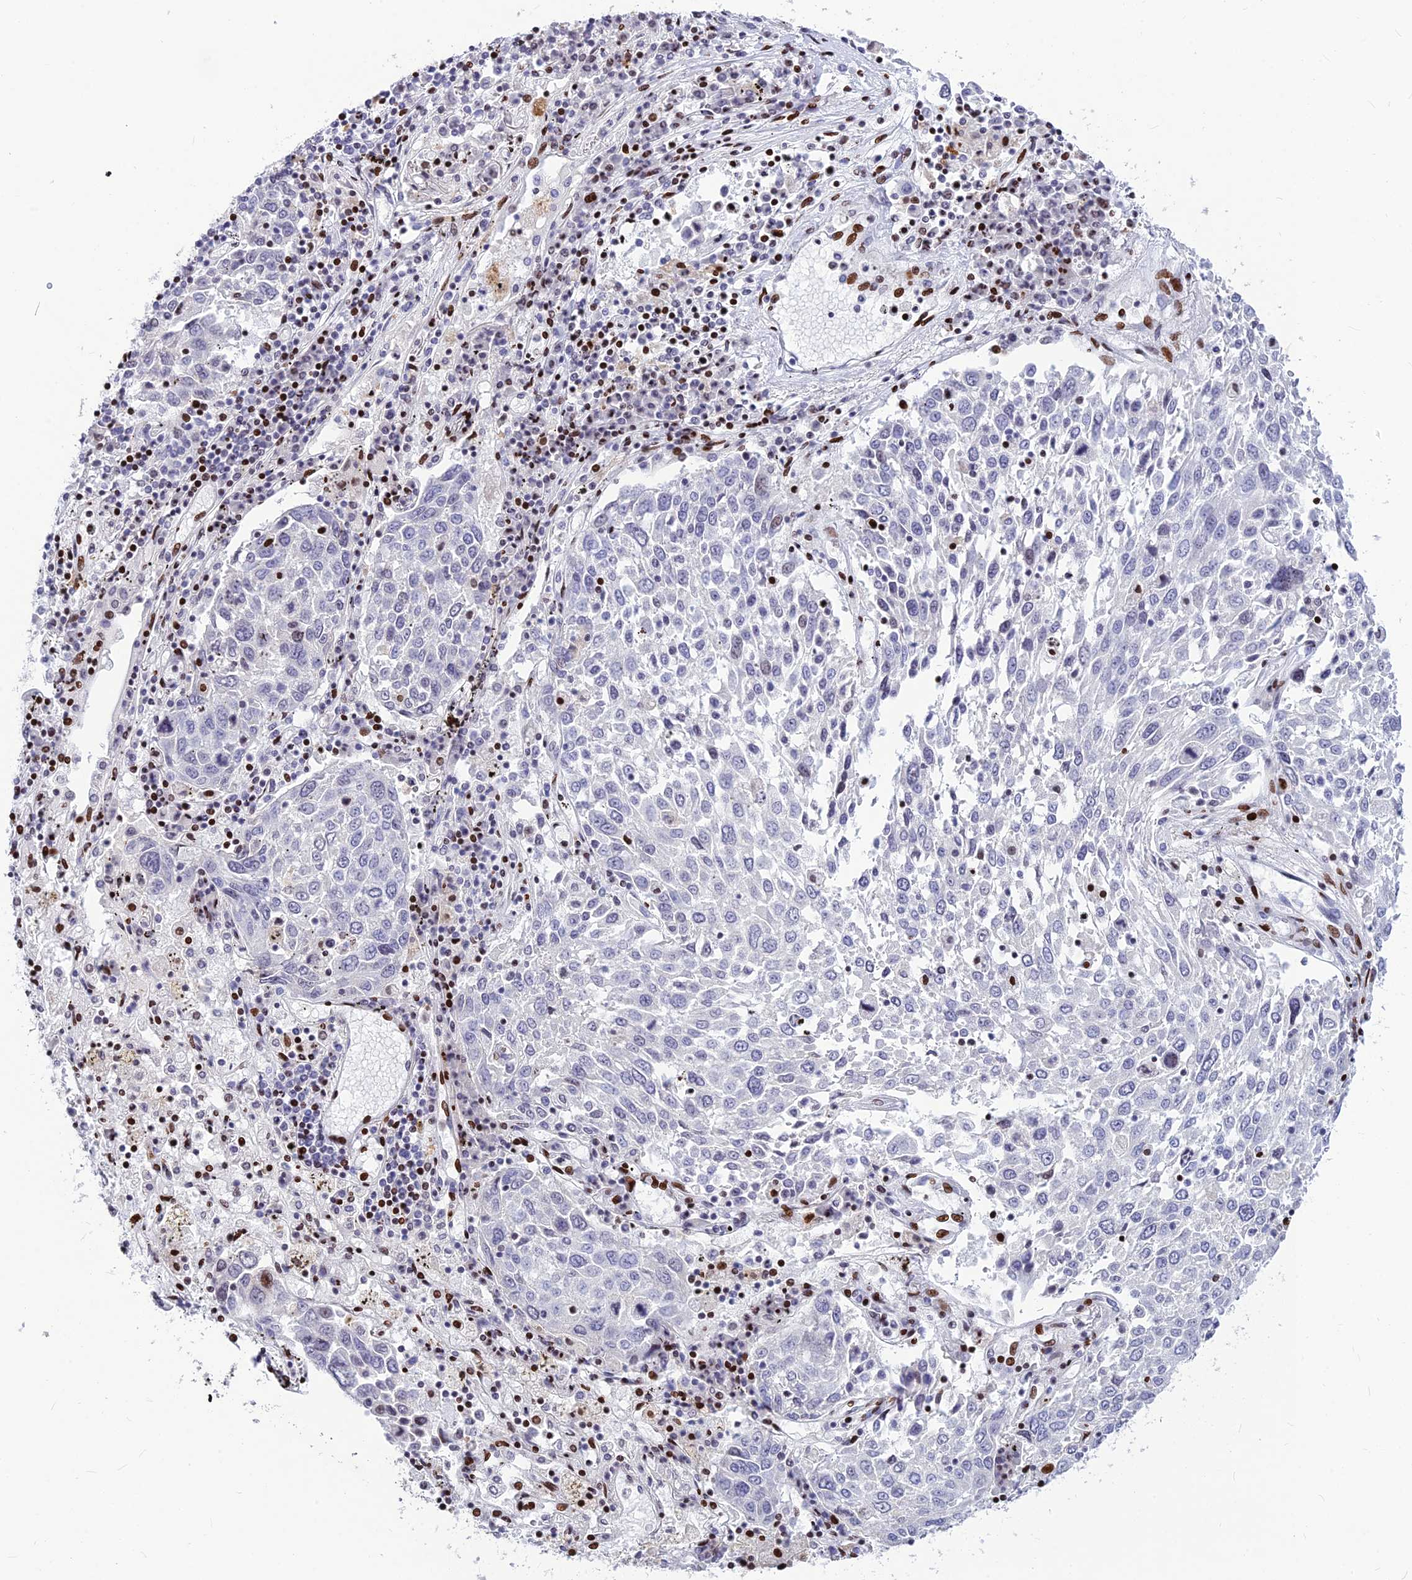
{"staining": {"intensity": "negative", "quantity": "none", "location": "none"}, "tissue": "lung cancer", "cell_type": "Tumor cells", "image_type": "cancer", "snomed": [{"axis": "morphology", "description": "Squamous cell carcinoma, NOS"}, {"axis": "topography", "description": "Lung"}], "caption": "There is no significant expression in tumor cells of lung squamous cell carcinoma.", "gene": "PRPS1", "patient": {"sex": "male", "age": 65}}